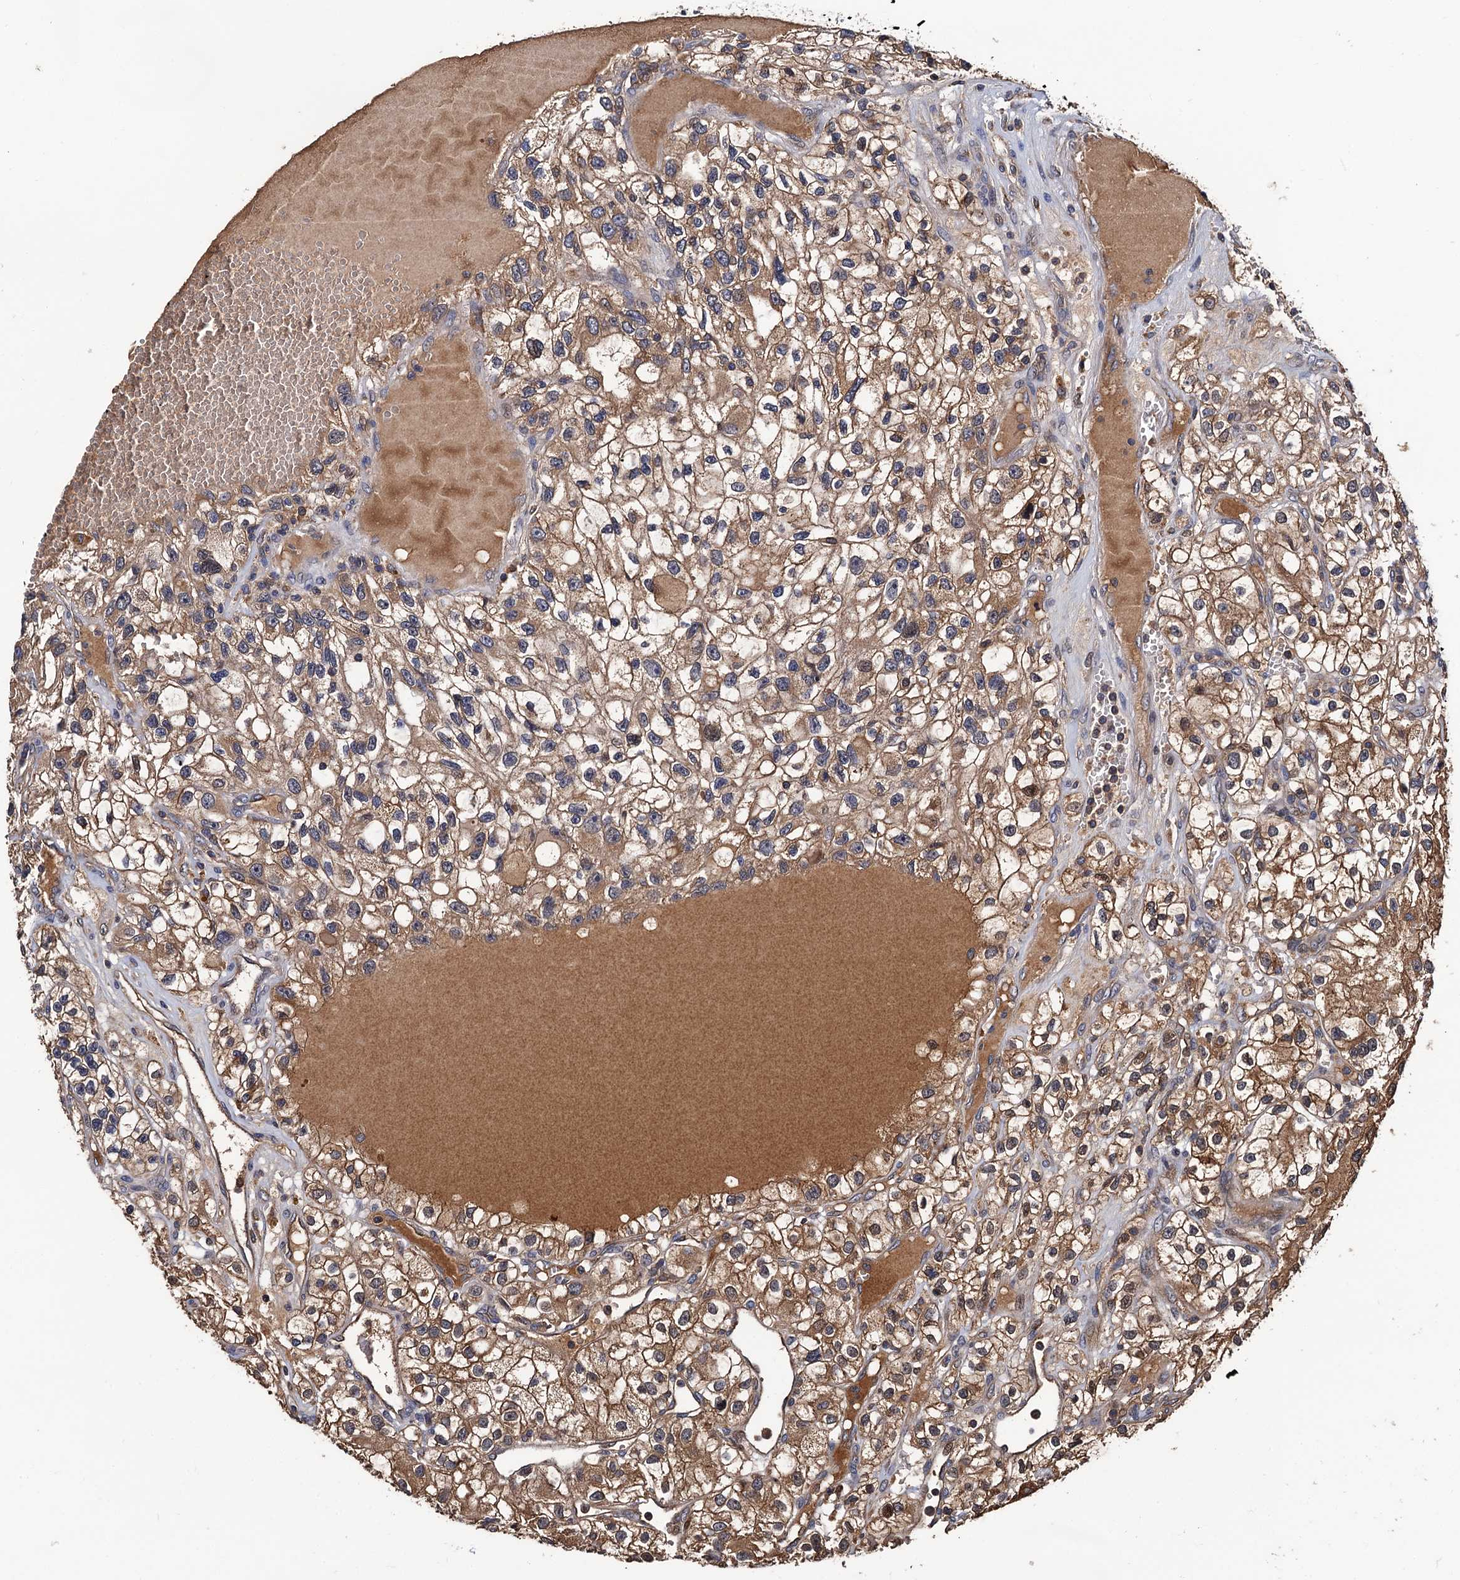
{"staining": {"intensity": "moderate", "quantity": ">75%", "location": "cytoplasmic/membranous"}, "tissue": "renal cancer", "cell_type": "Tumor cells", "image_type": "cancer", "snomed": [{"axis": "morphology", "description": "Adenocarcinoma, NOS"}, {"axis": "topography", "description": "Kidney"}], "caption": "Immunohistochemical staining of human renal cancer (adenocarcinoma) exhibits moderate cytoplasmic/membranous protein staining in about >75% of tumor cells.", "gene": "RGS11", "patient": {"sex": "female", "age": 57}}